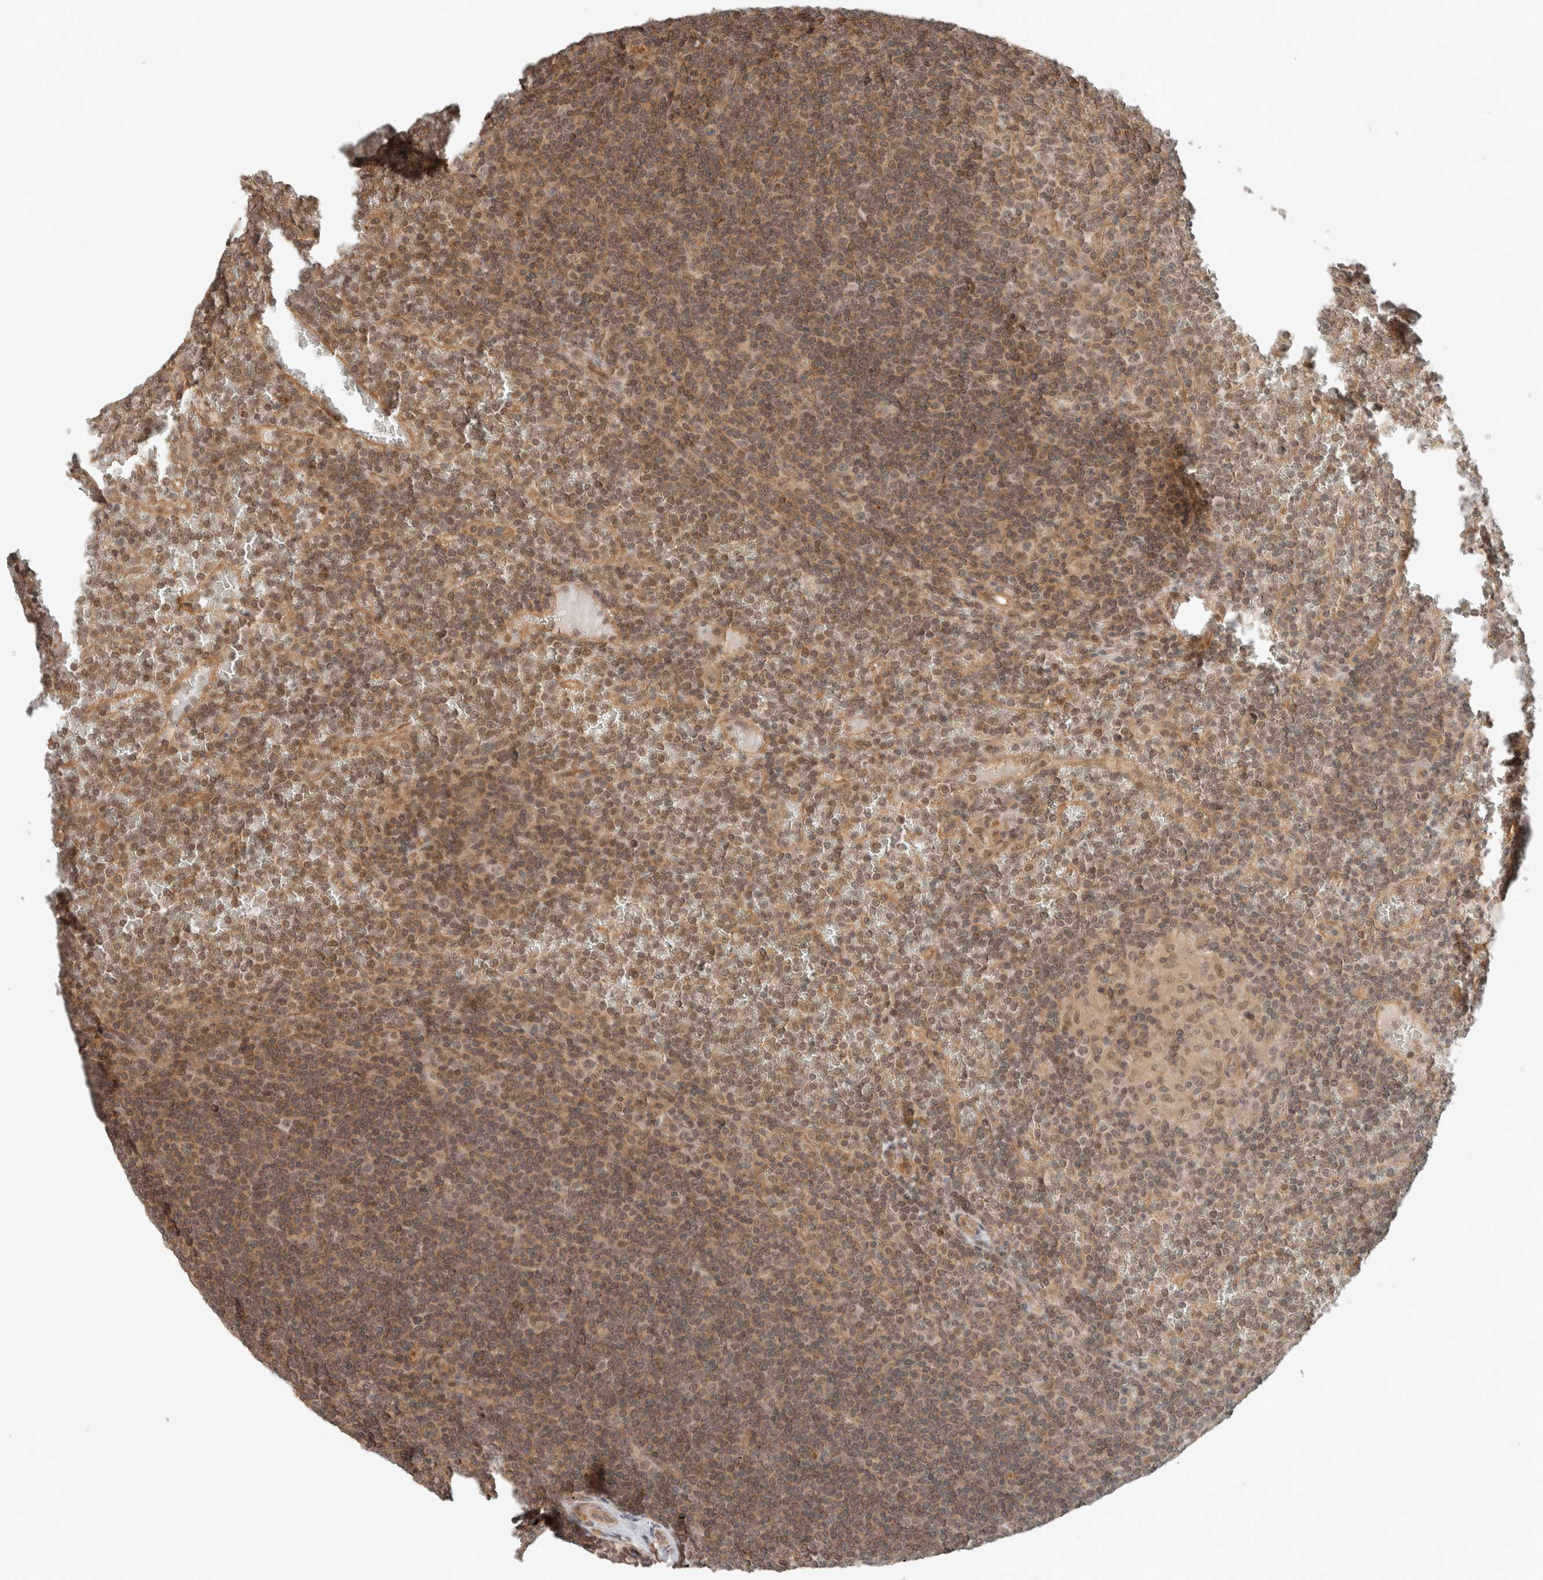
{"staining": {"intensity": "weak", "quantity": ">75%", "location": "cytoplasmic/membranous"}, "tissue": "lymphoma", "cell_type": "Tumor cells", "image_type": "cancer", "snomed": [{"axis": "morphology", "description": "Malignant lymphoma, non-Hodgkin's type, Low grade"}, {"axis": "topography", "description": "Spleen"}], "caption": "Lymphoma was stained to show a protein in brown. There is low levels of weak cytoplasmic/membranous positivity in about >75% of tumor cells.", "gene": "CAAP1", "patient": {"sex": "female", "age": 19}}